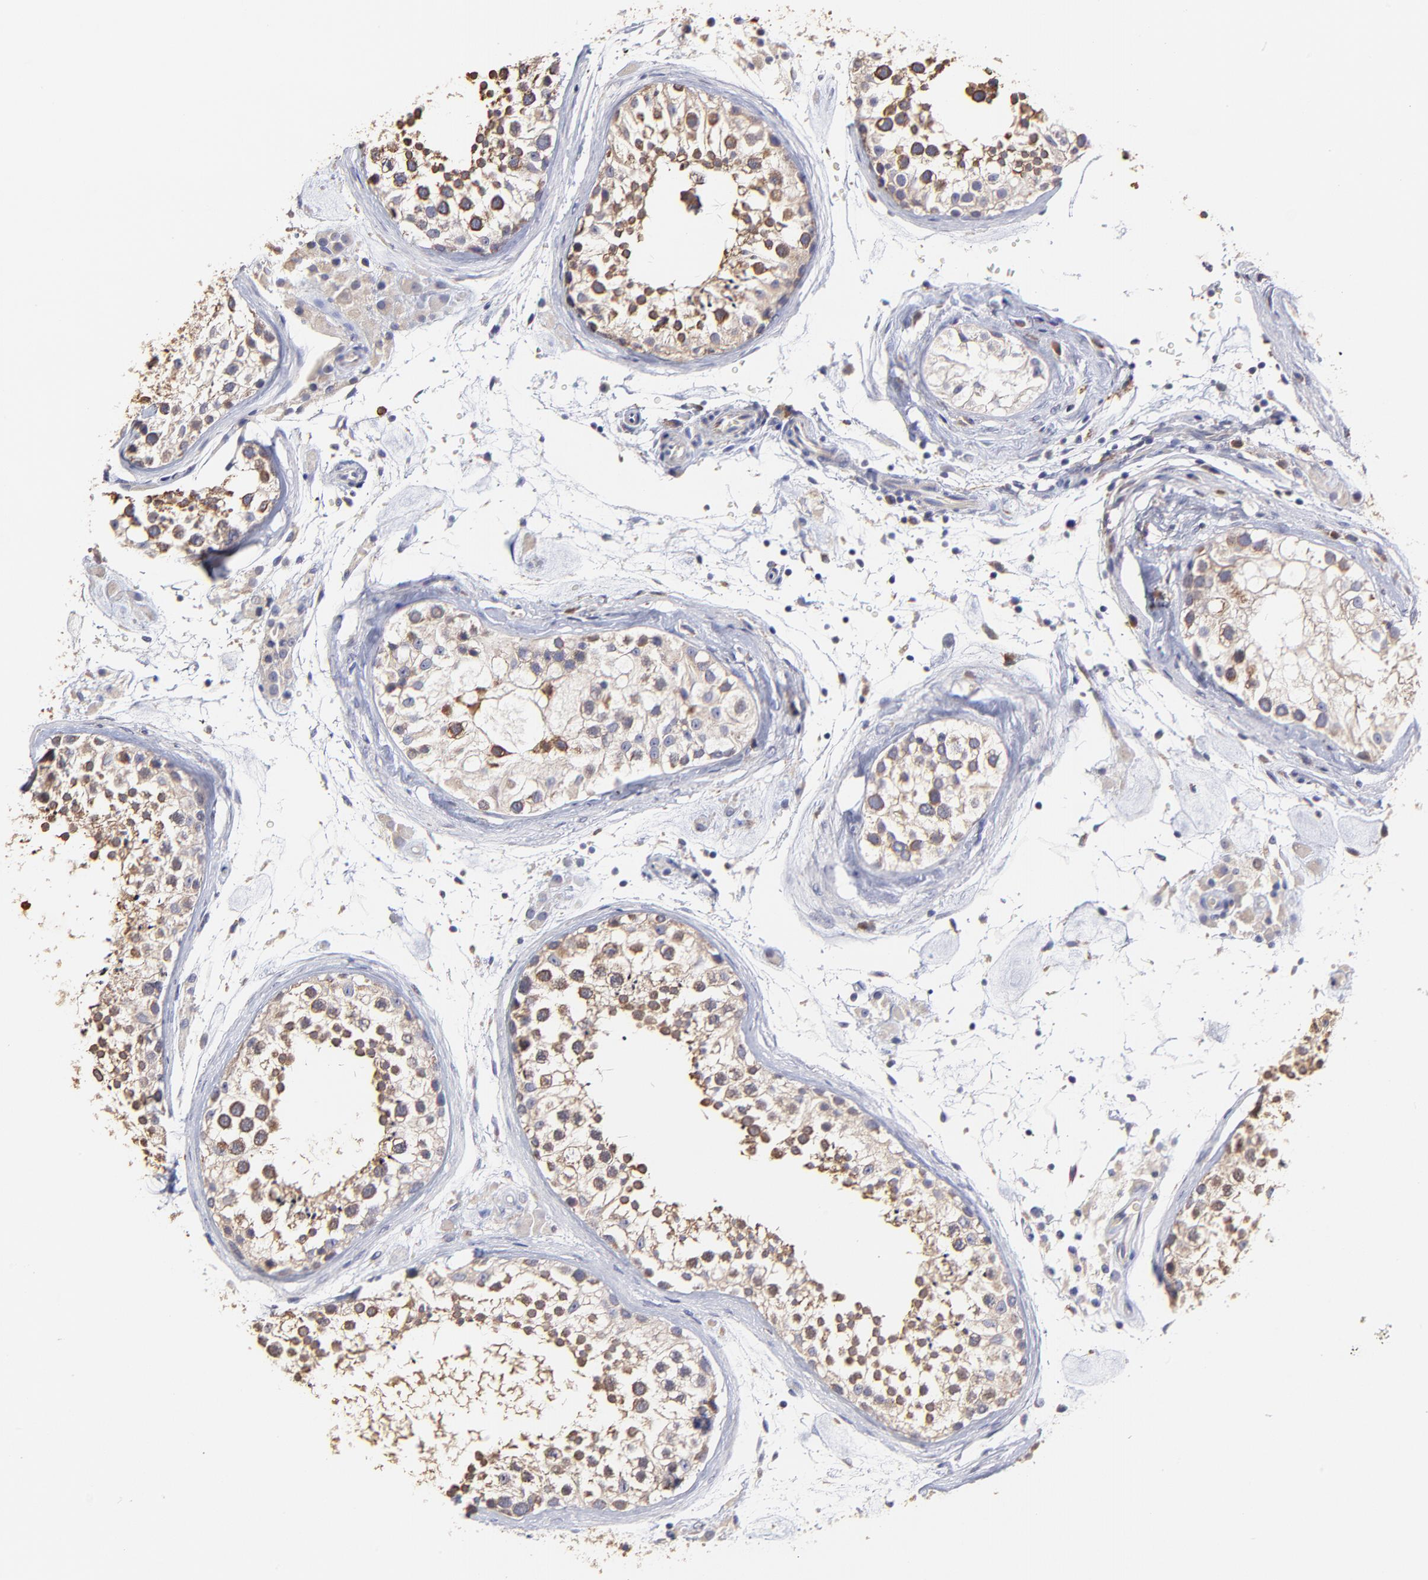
{"staining": {"intensity": "moderate", "quantity": "25%-75%", "location": "cytoplasmic/membranous,nuclear"}, "tissue": "testis", "cell_type": "Cells in seminiferous ducts", "image_type": "normal", "snomed": [{"axis": "morphology", "description": "Normal tissue, NOS"}, {"axis": "topography", "description": "Testis"}], "caption": "Immunohistochemical staining of normal testis shows moderate cytoplasmic/membranous,nuclear protein staining in approximately 25%-75% of cells in seminiferous ducts. (Brightfield microscopy of DAB IHC at high magnification).", "gene": "GCSAM", "patient": {"sex": "male", "age": 46}}